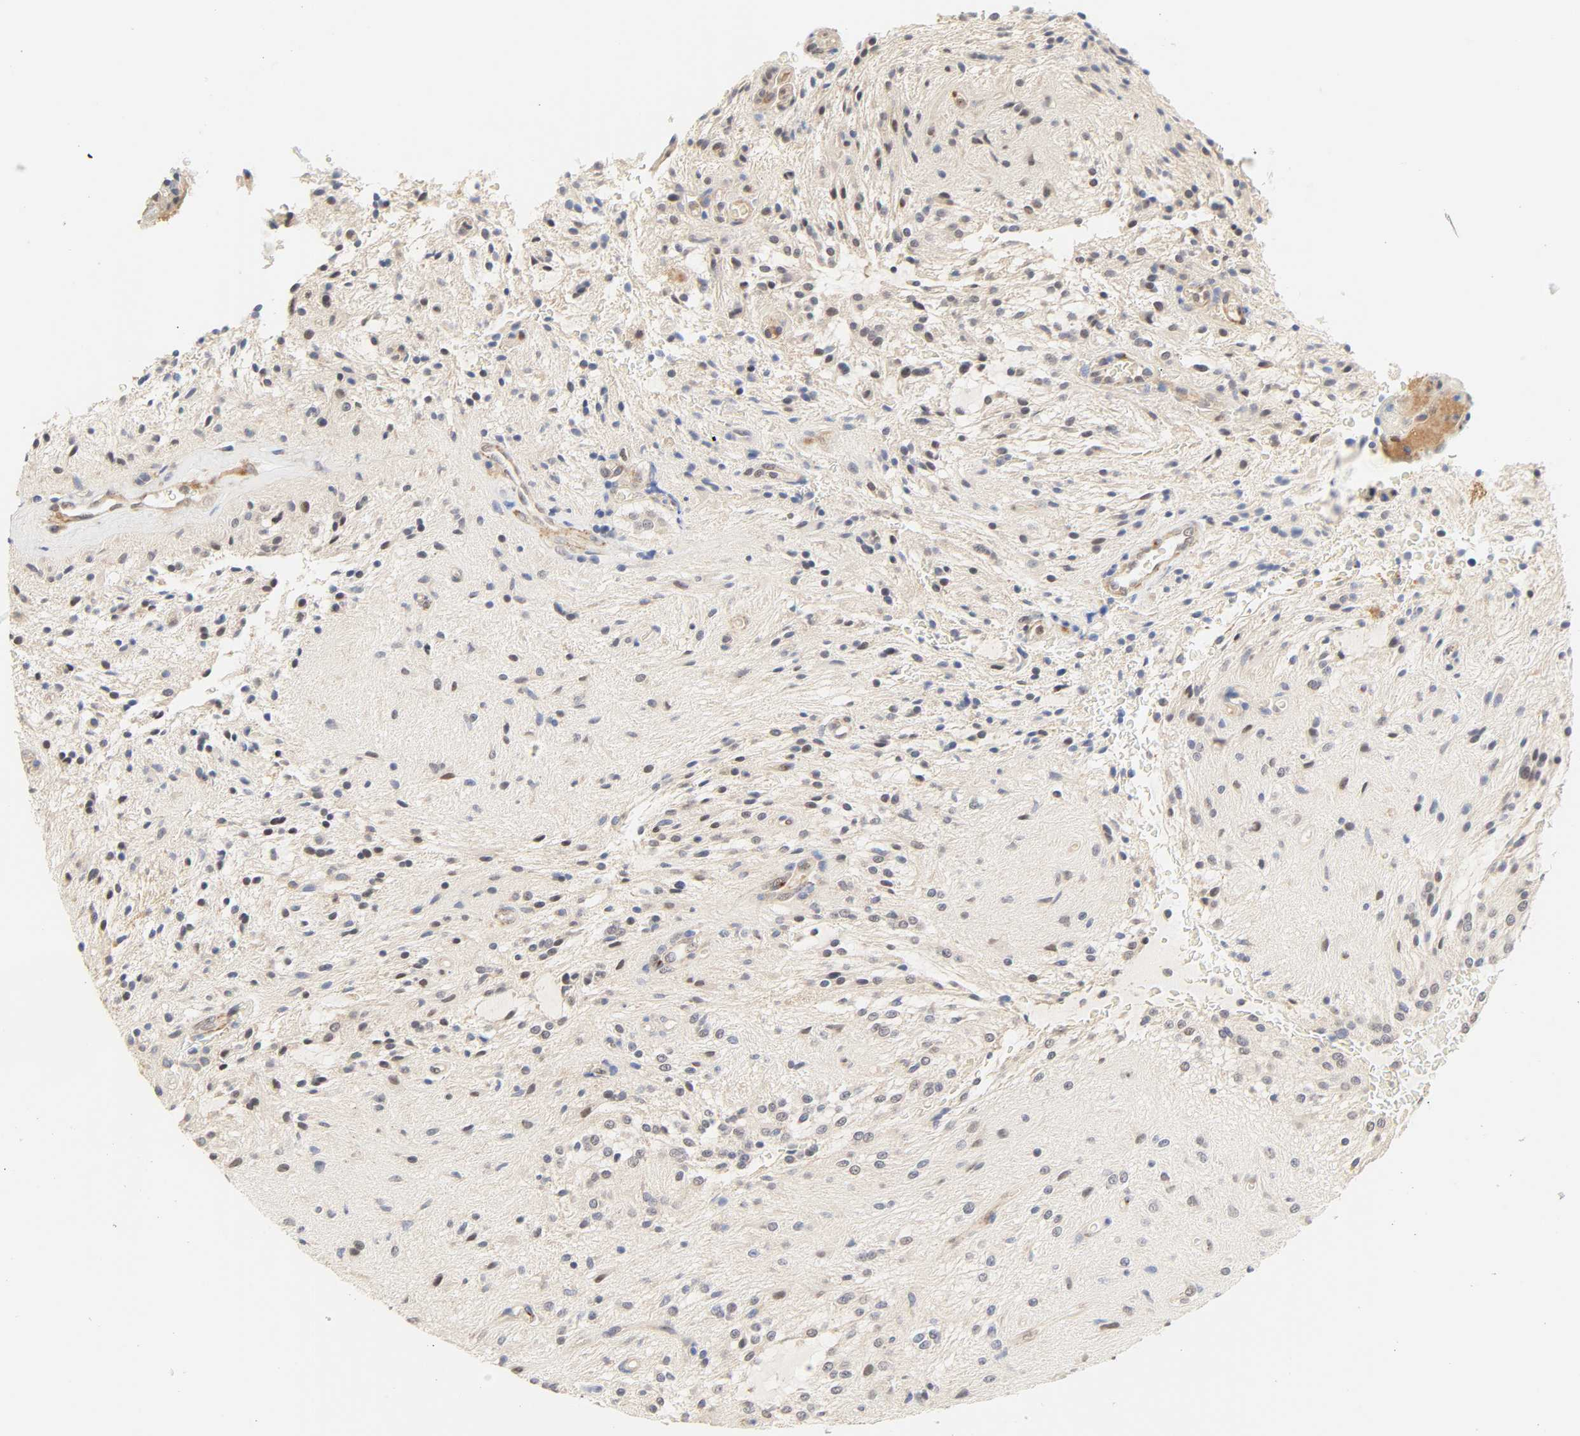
{"staining": {"intensity": "negative", "quantity": "none", "location": "none"}, "tissue": "glioma", "cell_type": "Tumor cells", "image_type": "cancer", "snomed": [{"axis": "morphology", "description": "Glioma, malignant, NOS"}, {"axis": "topography", "description": "Cerebellum"}], "caption": "Human malignant glioma stained for a protein using immunohistochemistry (IHC) displays no positivity in tumor cells.", "gene": "BORCS8-MEF2B", "patient": {"sex": "female", "age": 10}}